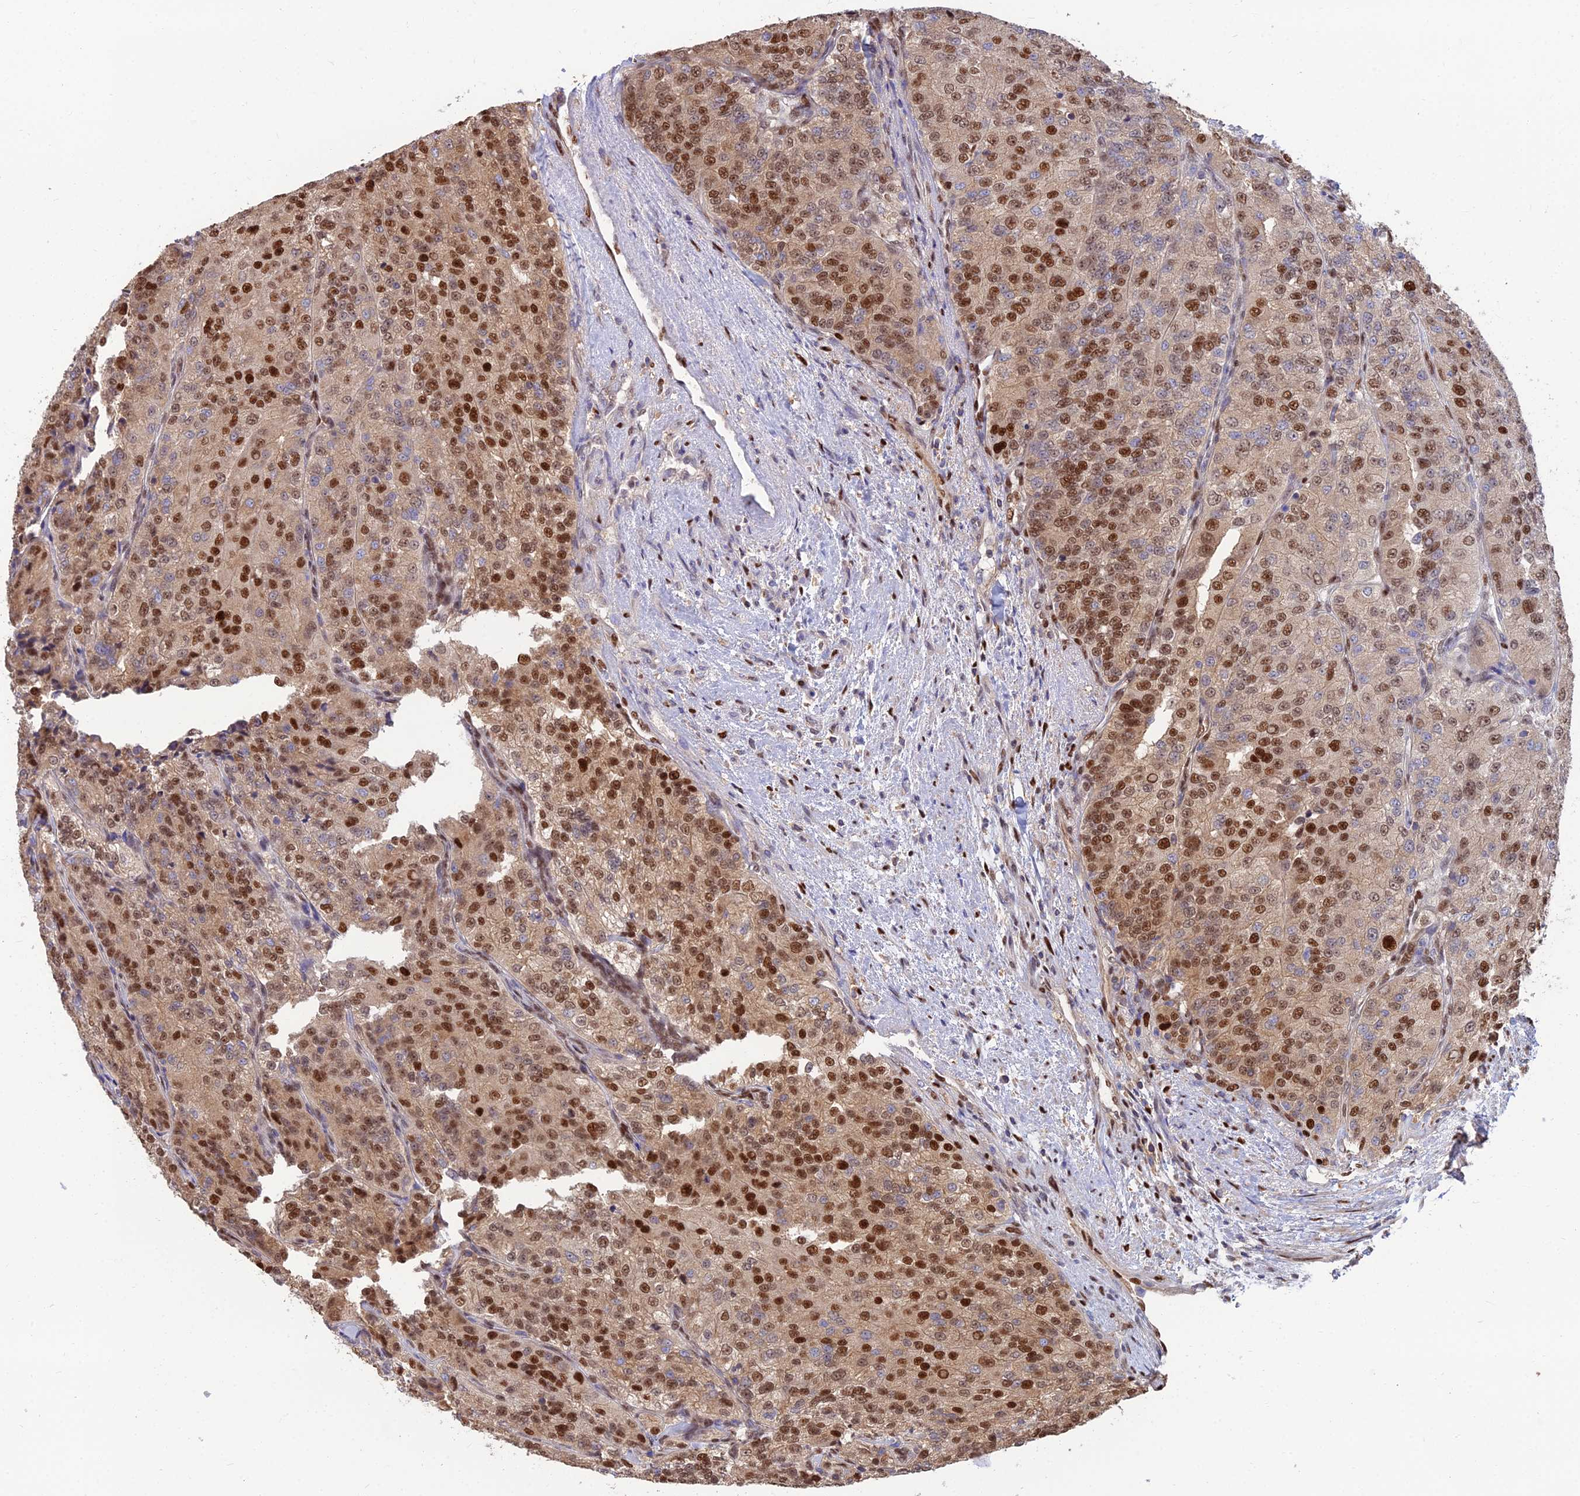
{"staining": {"intensity": "strong", "quantity": "25%-75%", "location": "cytoplasmic/membranous,nuclear"}, "tissue": "renal cancer", "cell_type": "Tumor cells", "image_type": "cancer", "snomed": [{"axis": "morphology", "description": "Adenocarcinoma, NOS"}, {"axis": "topography", "description": "Kidney"}], "caption": "An IHC image of neoplastic tissue is shown. Protein staining in brown shows strong cytoplasmic/membranous and nuclear positivity in renal adenocarcinoma within tumor cells.", "gene": "DNPEP", "patient": {"sex": "female", "age": 63}}